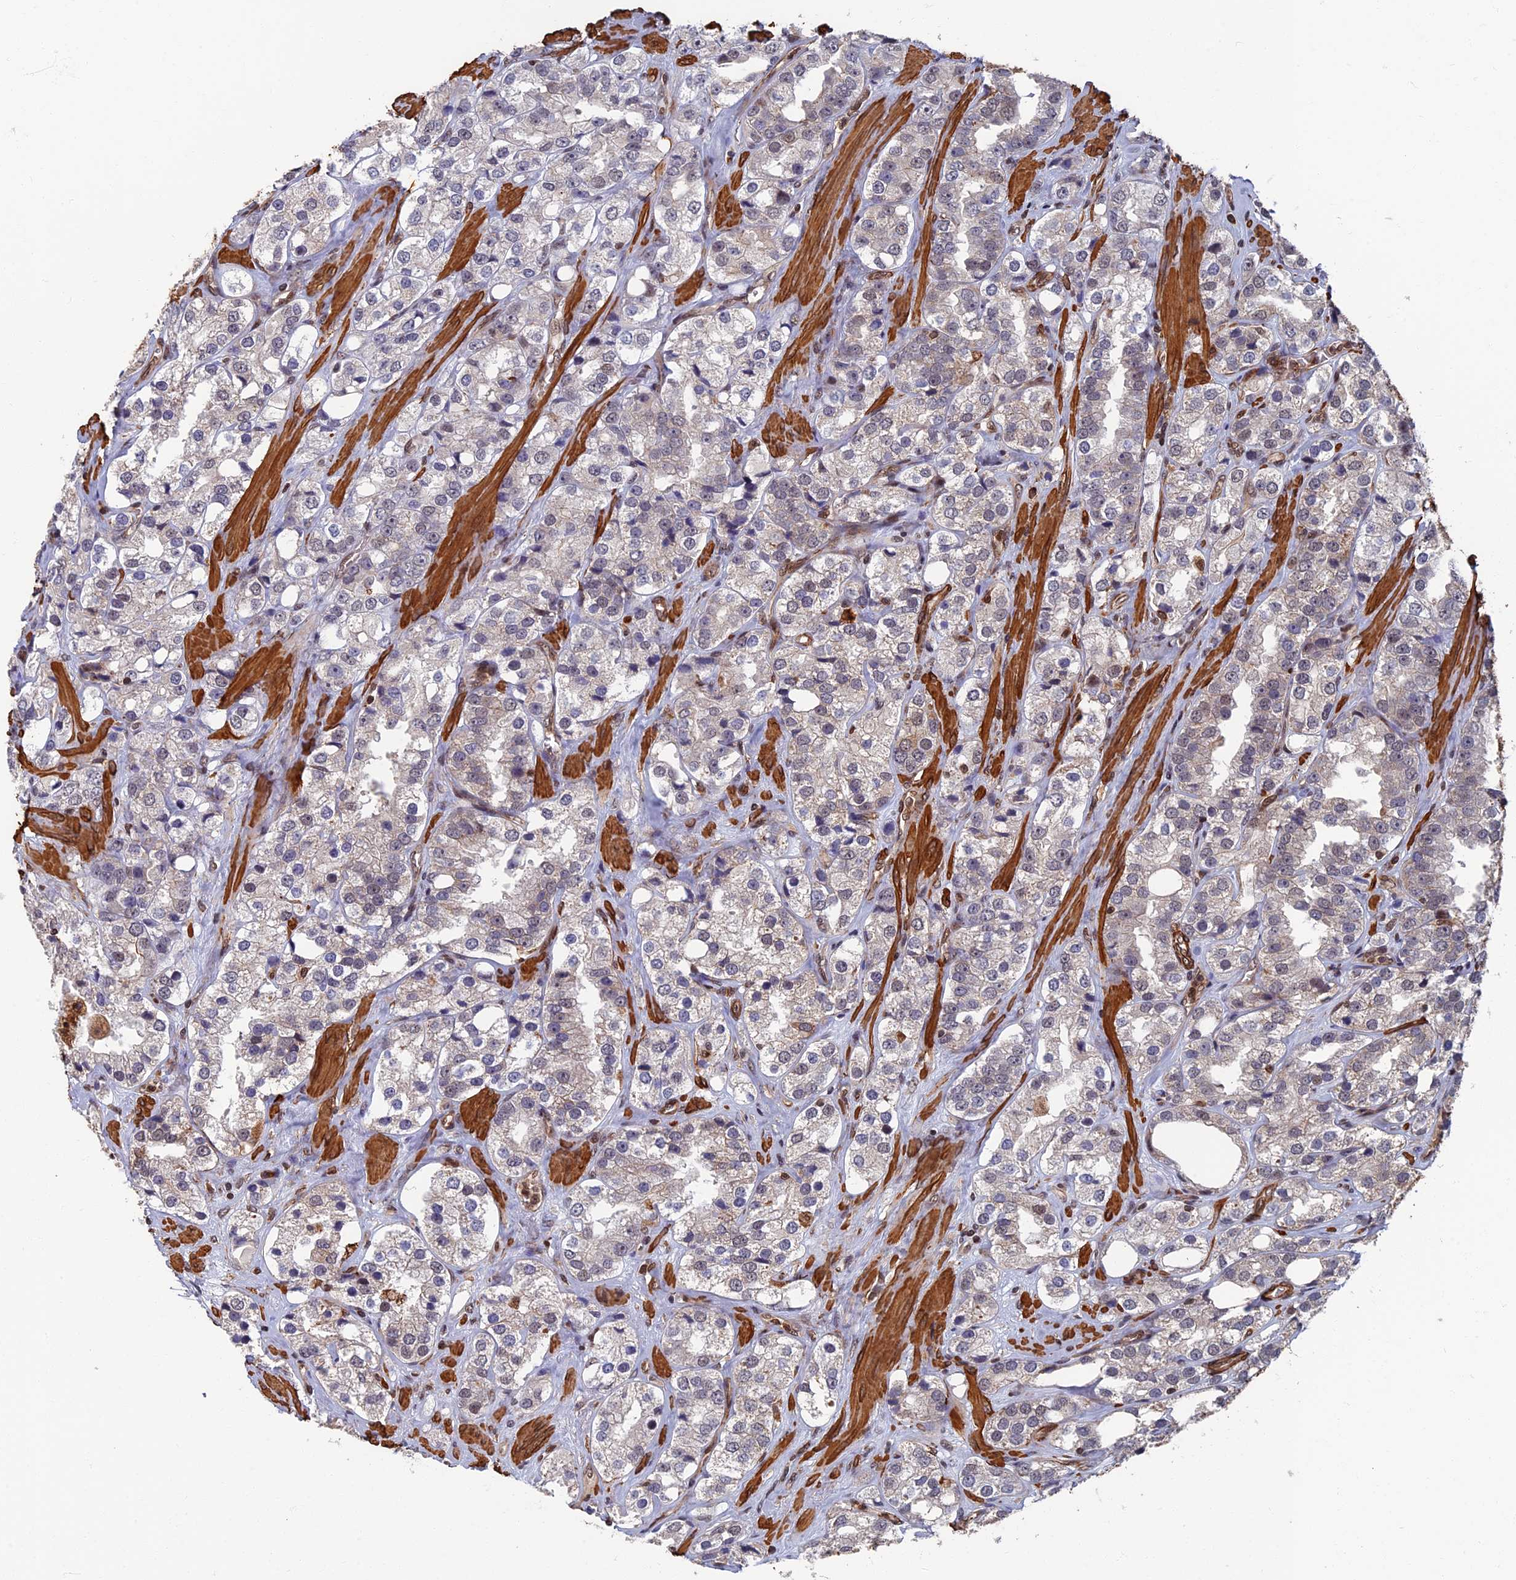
{"staining": {"intensity": "negative", "quantity": "none", "location": "none"}, "tissue": "prostate cancer", "cell_type": "Tumor cells", "image_type": "cancer", "snomed": [{"axis": "morphology", "description": "Adenocarcinoma, NOS"}, {"axis": "topography", "description": "Prostate"}], "caption": "DAB (3,3'-diaminobenzidine) immunohistochemical staining of human adenocarcinoma (prostate) exhibits no significant staining in tumor cells.", "gene": "CTDP1", "patient": {"sex": "male", "age": 79}}